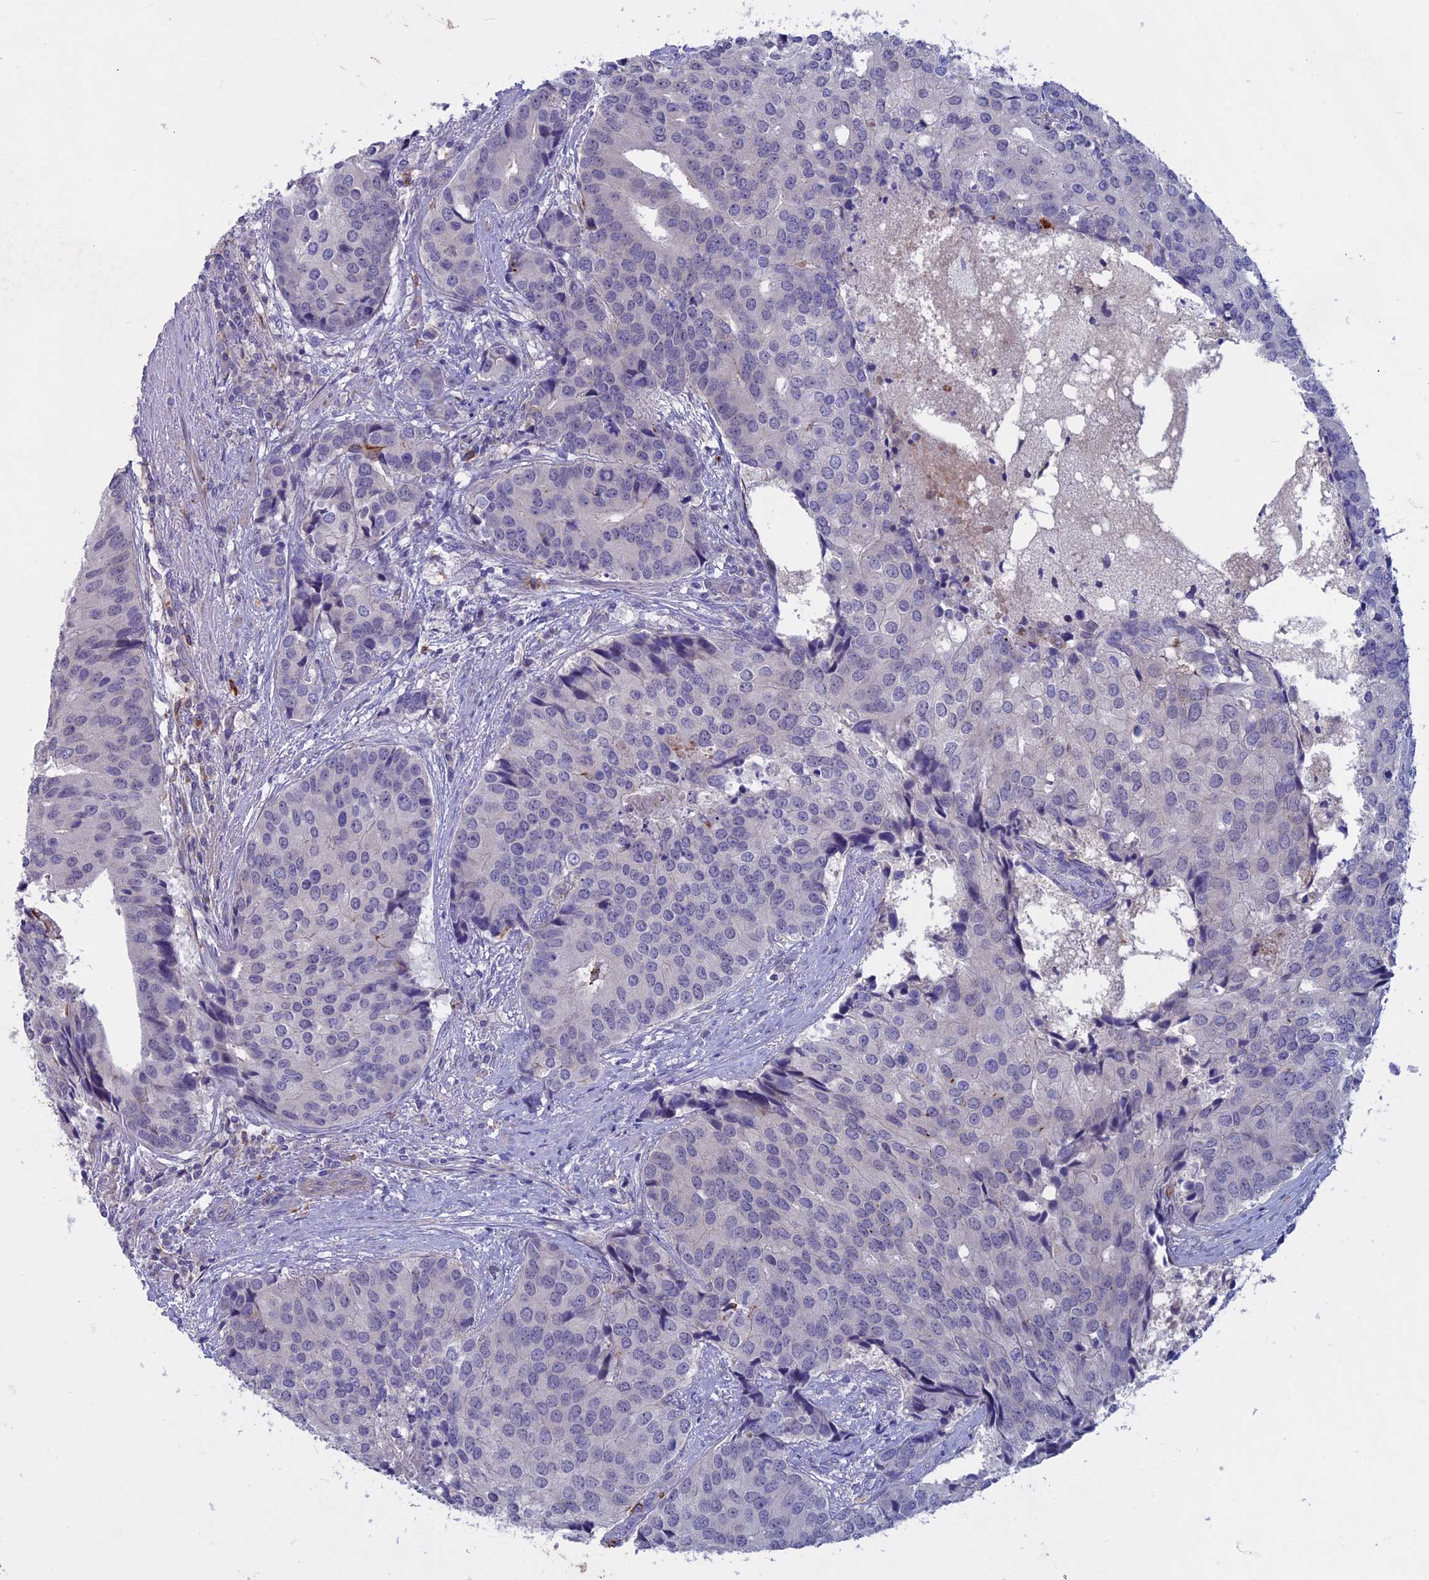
{"staining": {"intensity": "negative", "quantity": "none", "location": "none"}, "tissue": "prostate cancer", "cell_type": "Tumor cells", "image_type": "cancer", "snomed": [{"axis": "morphology", "description": "Adenocarcinoma, High grade"}, {"axis": "topography", "description": "Prostate"}], "caption": "Tumor cells are negative for brown protein staining in high-grade adenocarcinoma (prostate).", "gene": "SLC2A6", "patient": {"sex": "male", "age": 62}}